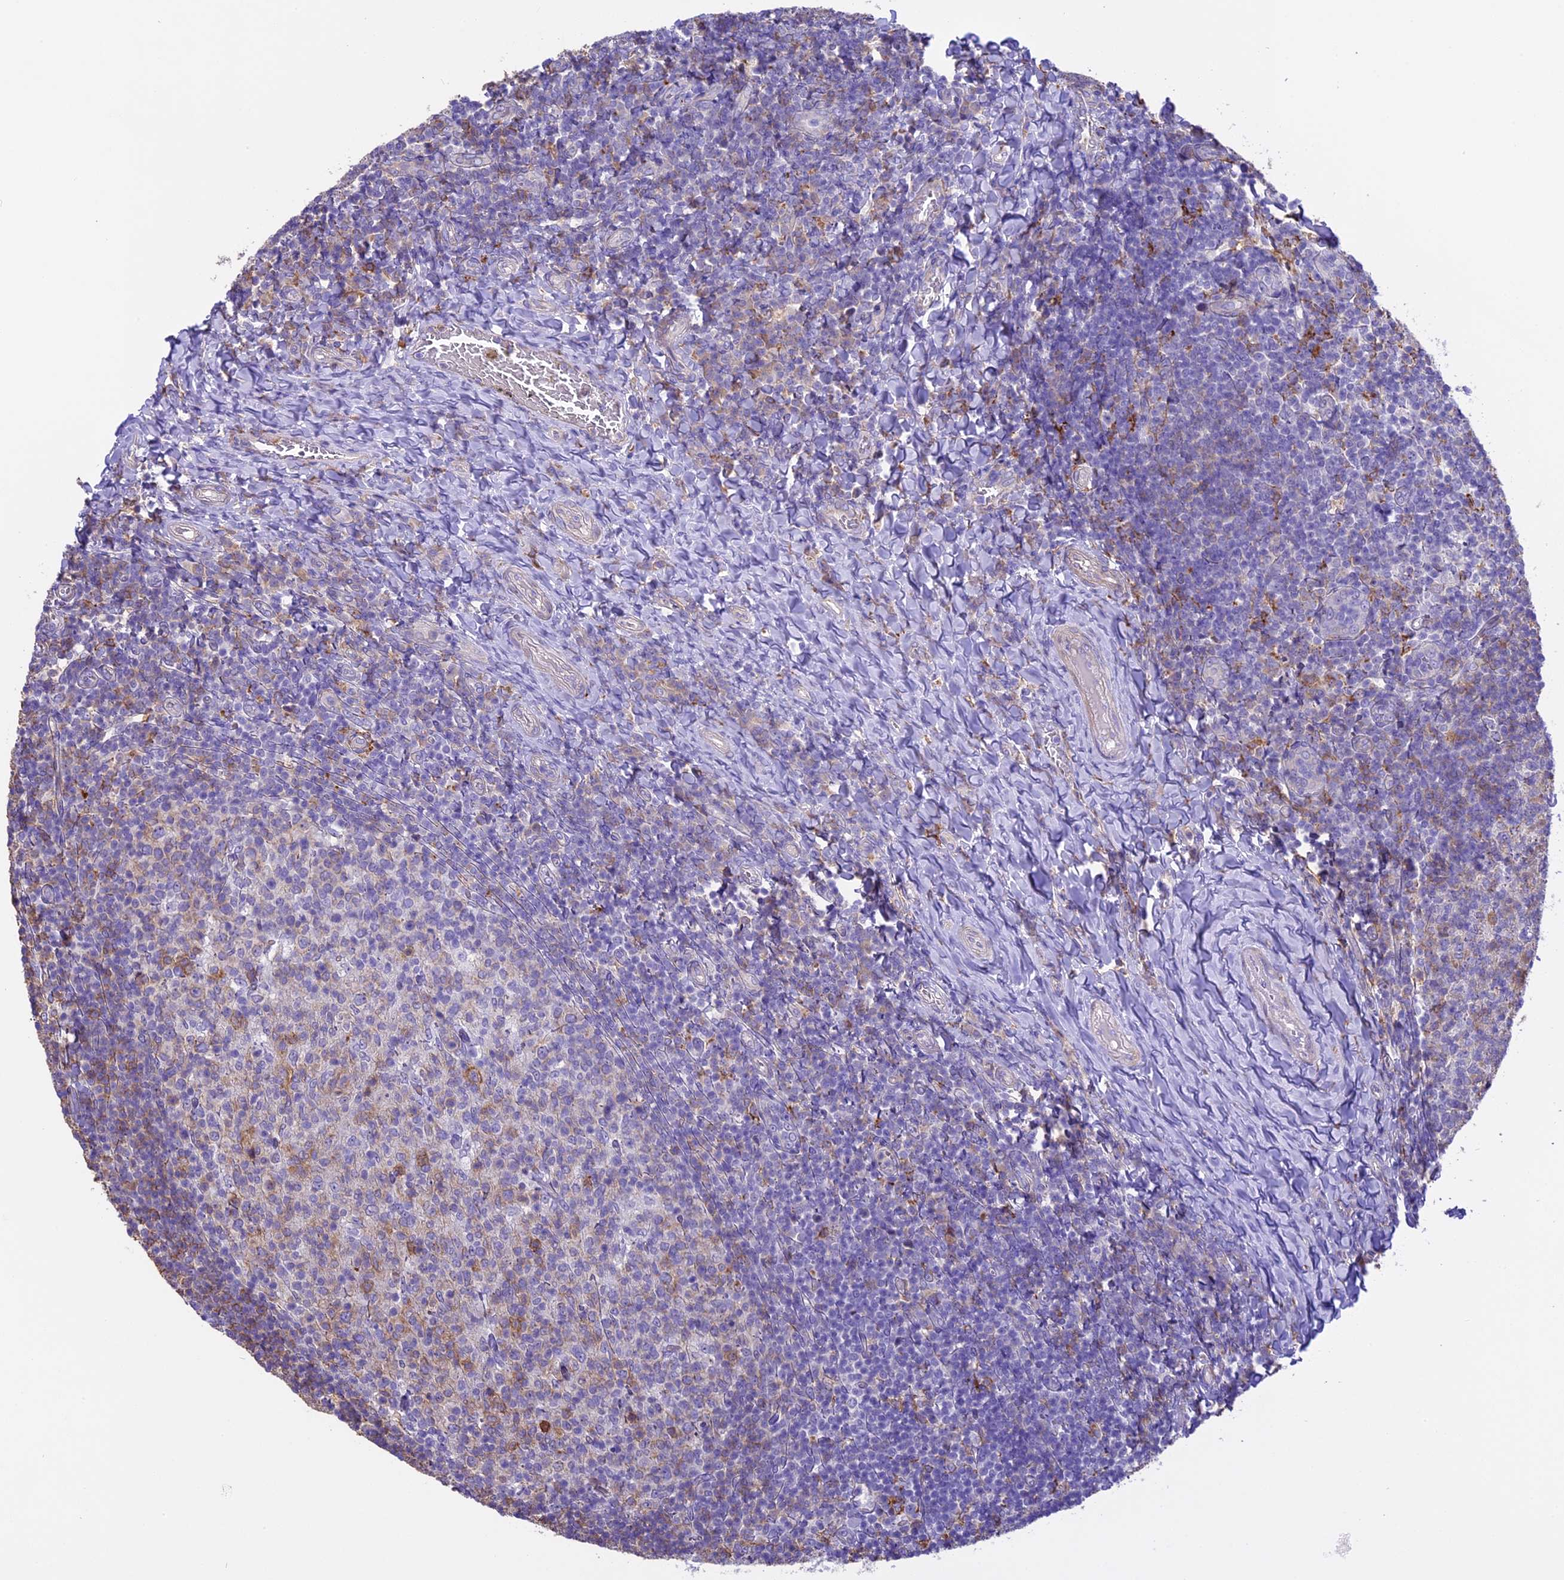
{"staining": {"intensity": "moderate", "quantity": "<25%", "location": "cytoplasmic/membranous"}, "tissue": "tonsil", "cell_type": "Germinal center cells", "image_type": "normal", "snomed": [{"axis": "morphology", "description": "Normal tissue, NOS"}, {"axis": "topography", "description": "Tonsil"}], "caption": "Moderate cytoplasmic/membranous staining for a protein is appreciated in about <25% of germinal center cells of unremarkable tonsil using IHC.", "gene": "NOD2", "patient": {"sex": "female", "age": 10}}